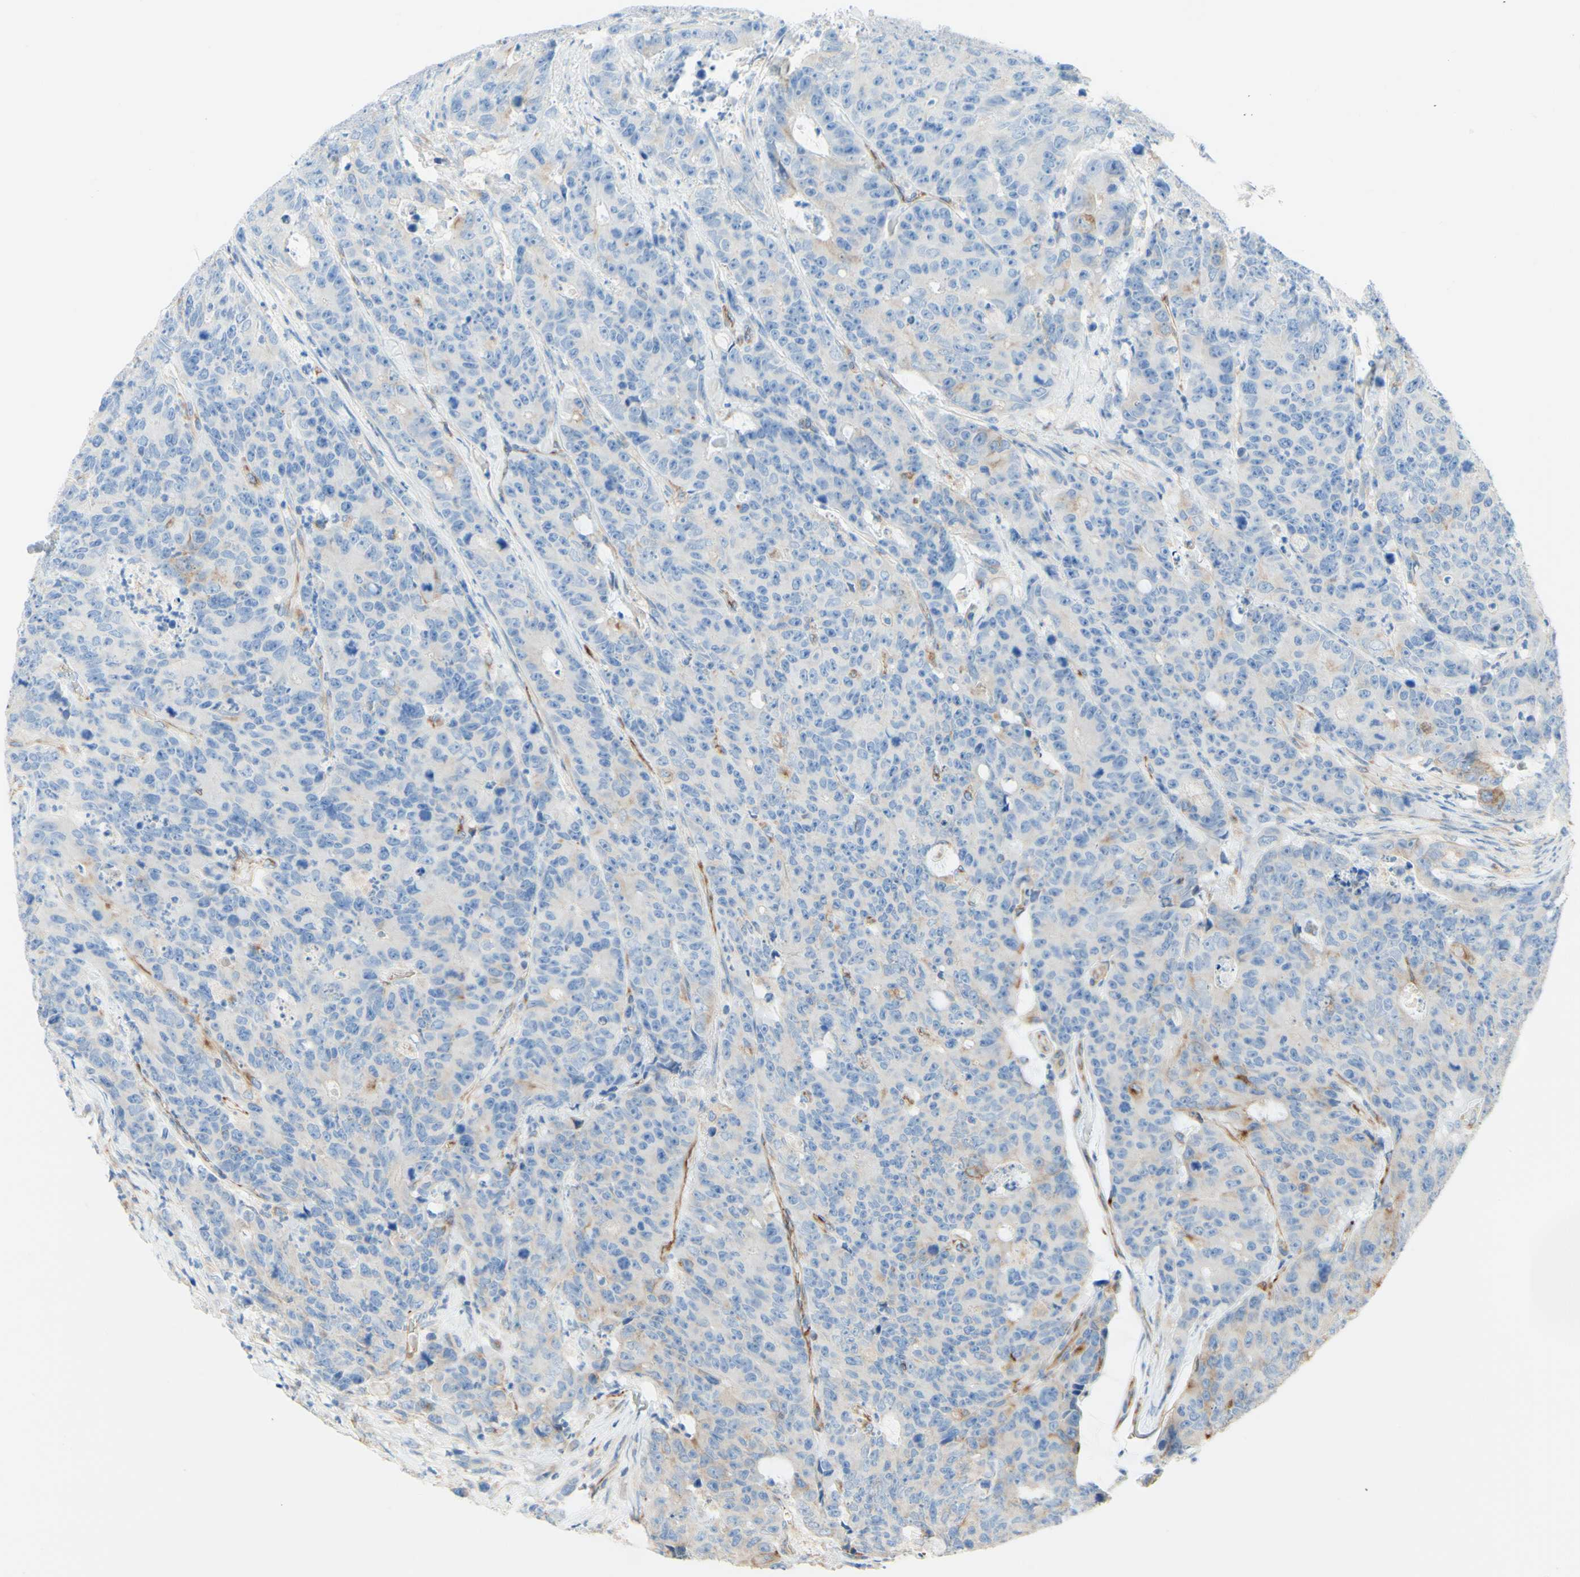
{"staining": {"intensity": "weak", "quantity": "<25%", "location": "cytoplasmic/membranous"}, "tissue": "colorectal cancer", "cell_type": "Tumor cells", "image_type": "cancer", "snomed": [{"axis": "morphology", "description": "Adenocarcinoma, NOS"}, {"axis": "topography", "description": "Colon"}], "caption": "Immunohistochemistry (IHC) micrograph of neoplastic tissue: colorectal cancer (adenocarcinoma) stained with DAB demonstrates no significant protein positivity in tumor cells.", "gene": "ENDOD1", "patient": {"sex": "female", "age": 86}}